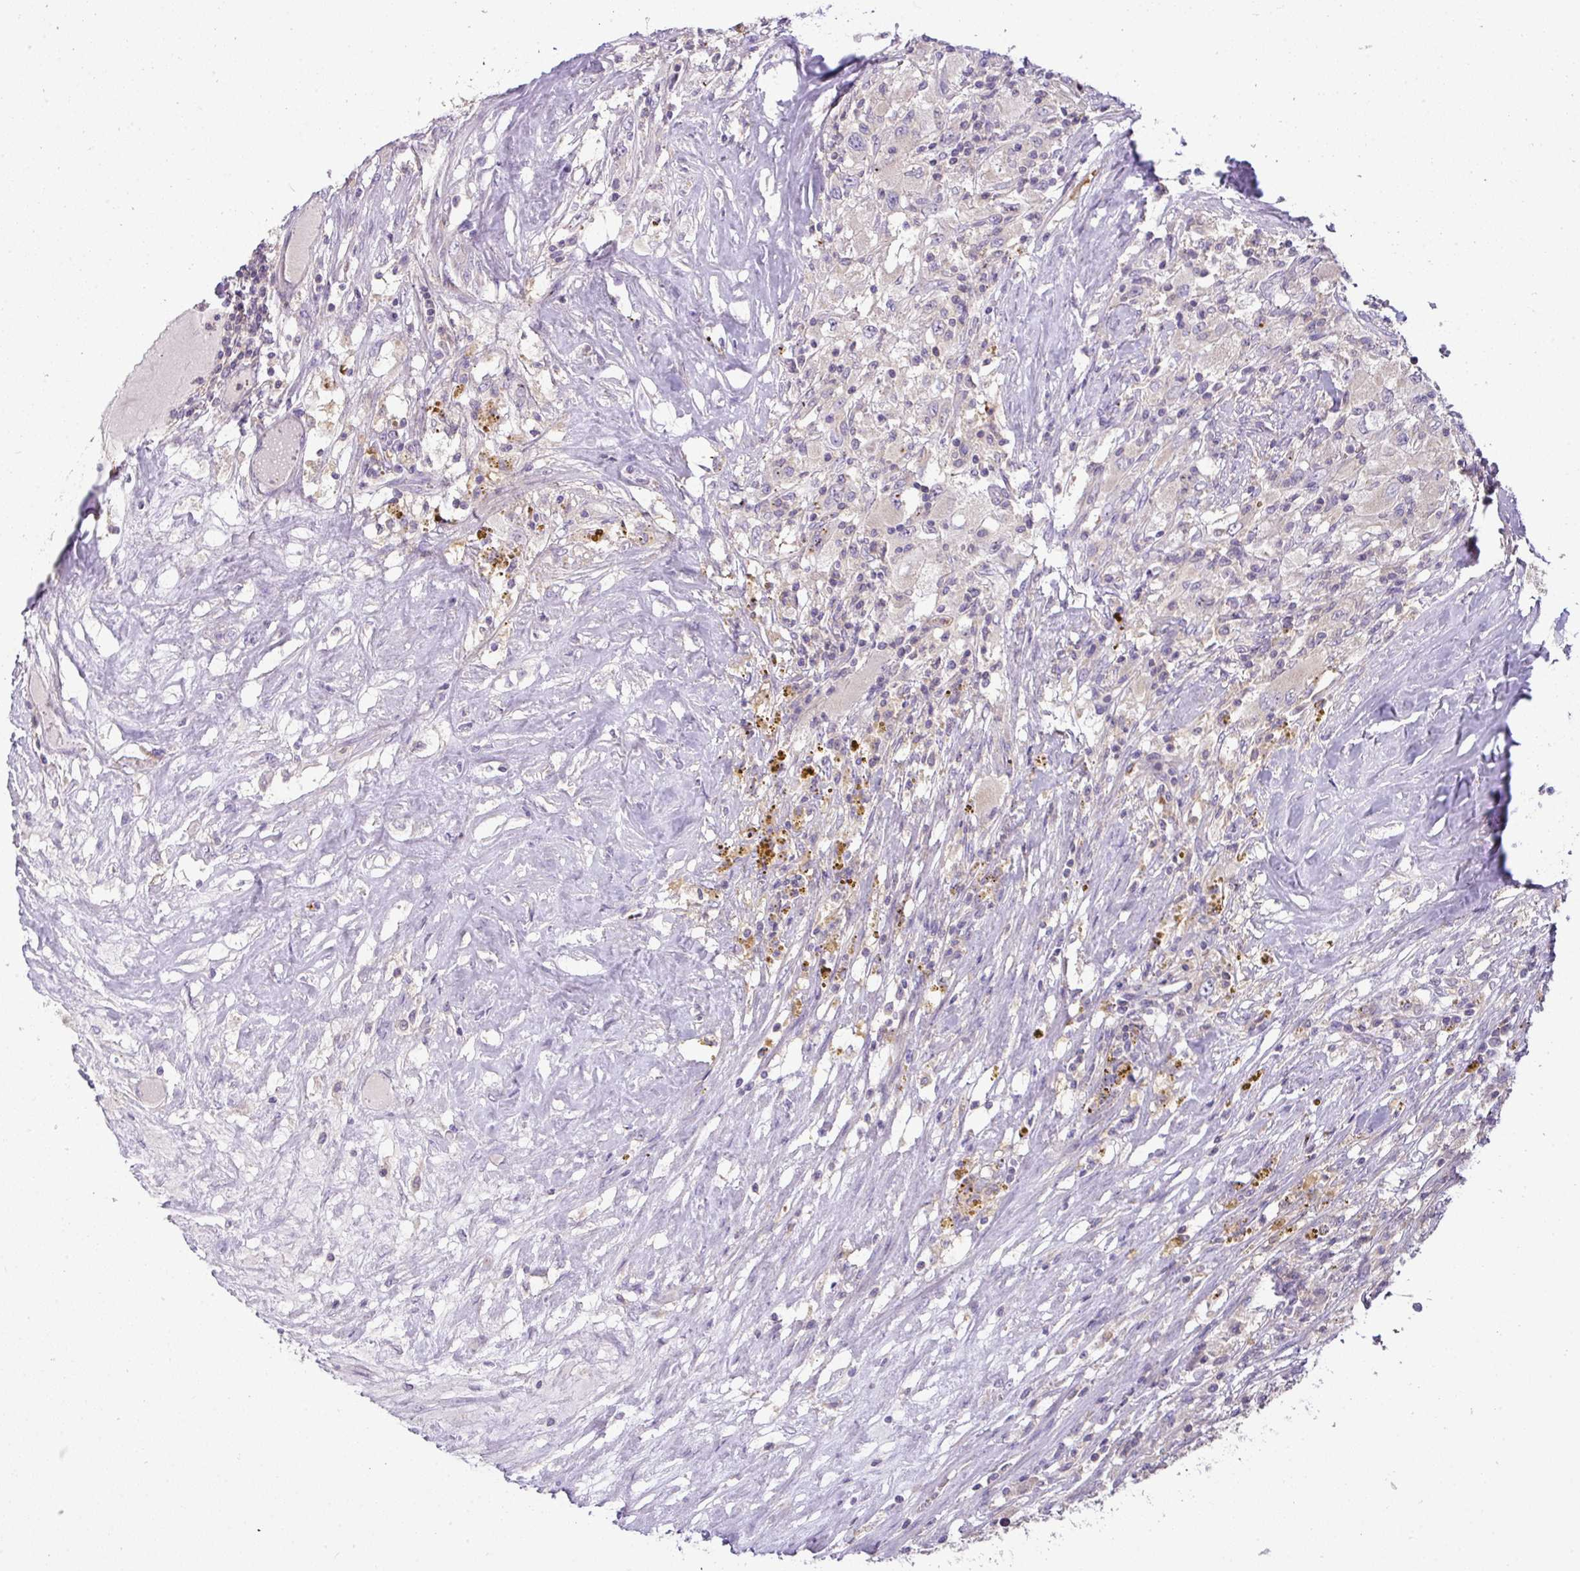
{"staining": {"intensity": "negative", "quantity": "none", "location": "none"}, "tissue": "renal cancer", "cell_type": "Tumor cells", "image_type": "cancer", "snomed": [{"axis": "morphology", "description": "Adenocarcinoma, NOS"}, {"axis": "topography", "description": "Kidney"}], "caption": "The image shows no staining of tumor cells in renal cancer (adenocarcinoma). (Stains: DAB (3,3'-diaminobenzidine) immunohistochemistry with hematoxylin counter stain, Microscopy: brightfield microscopy at high magnification).", "gene": "HOXC13", "patient": {"sex": "female", "age": 67}}